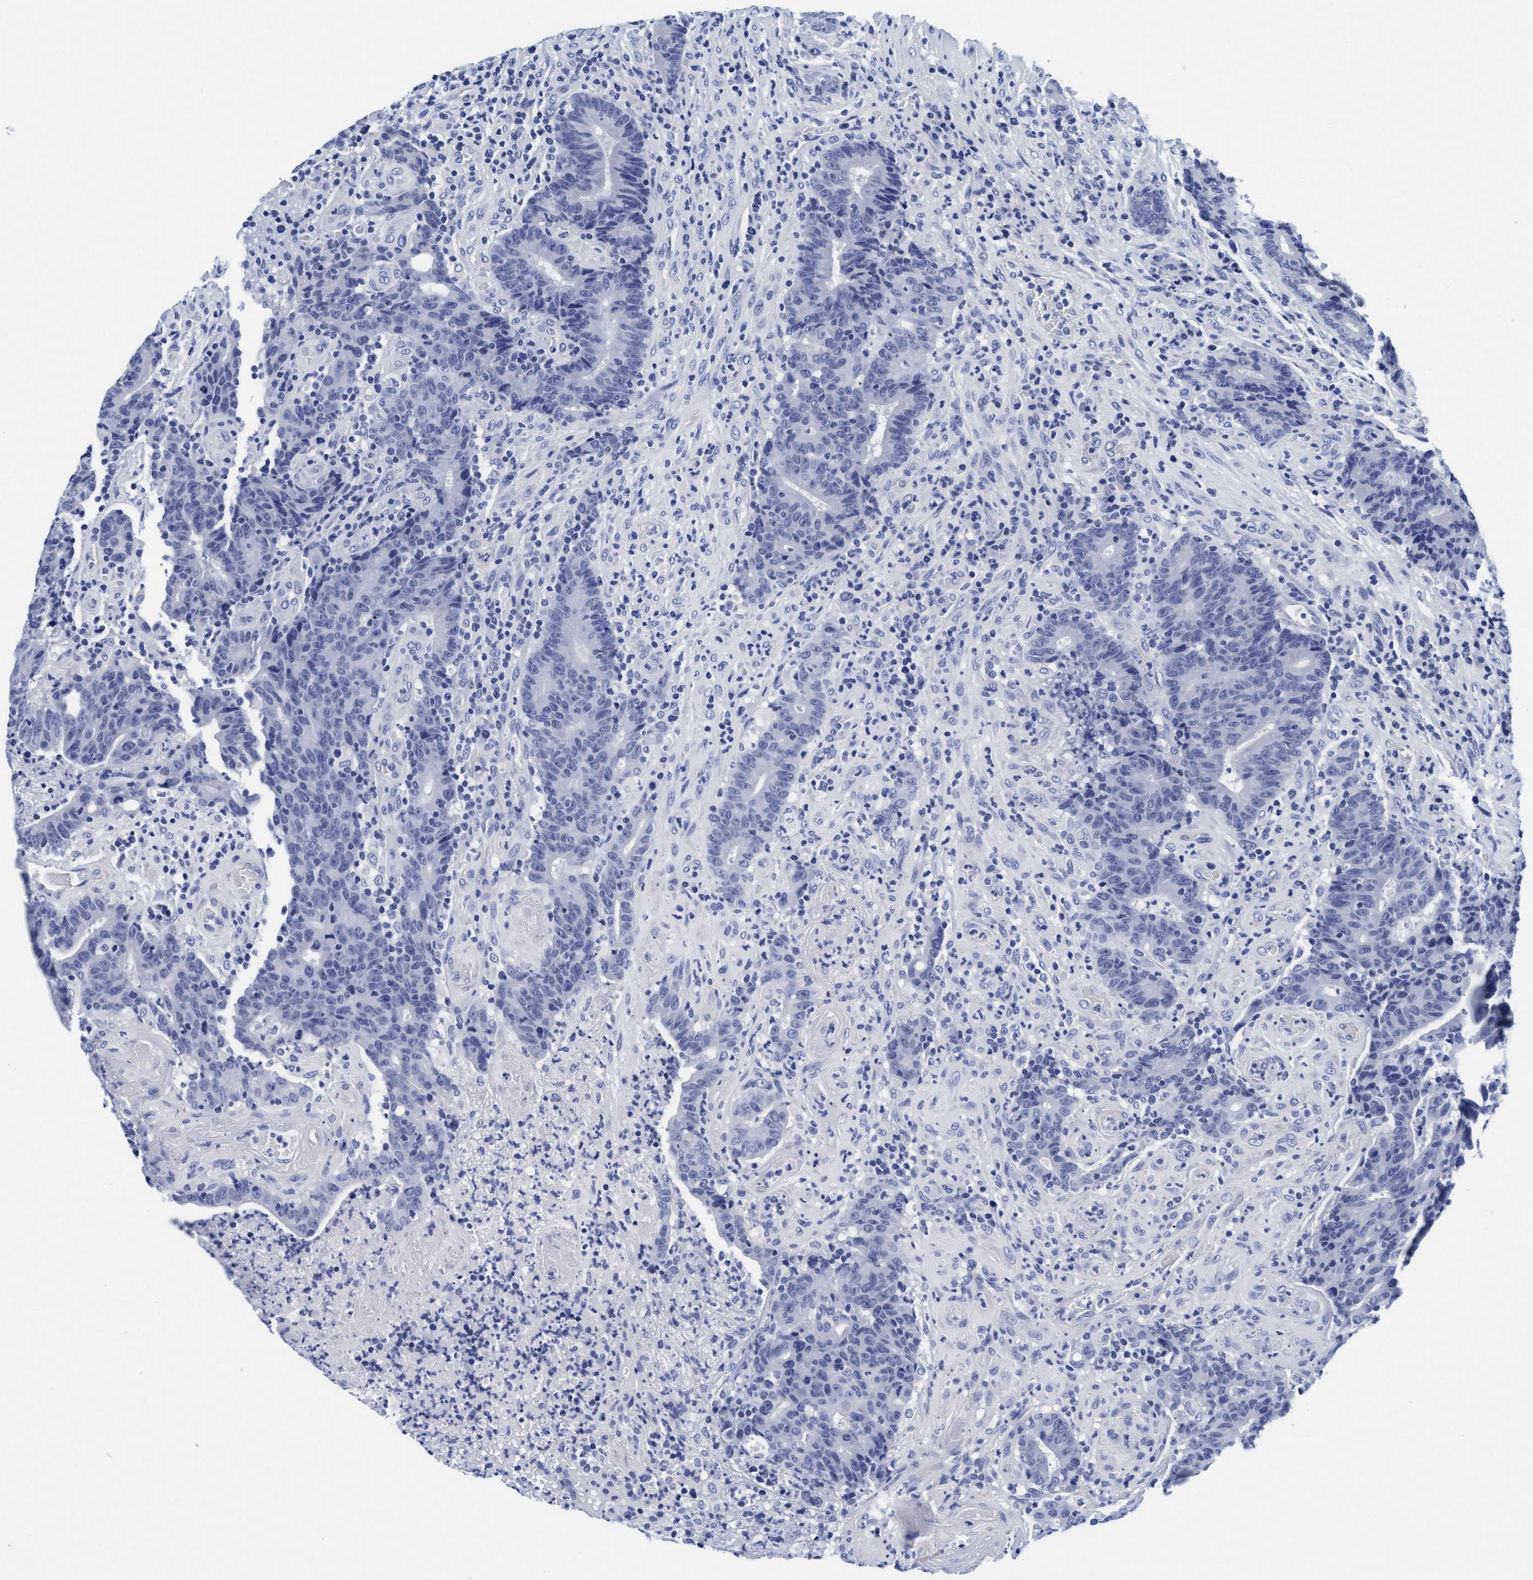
{"staining": {"intensity": "negative", "quantity": "none", "location": "none"}, "tissue": "colorectal cancer", "cell_type": "Tumor cells", "image_type": "cancer", "snomed": [{"axis": "morphology", "description": "Normal tissue, NOS"}, {"axis": "morphology", "description": "Adenocarcinoma, NOS"}, {"axis": "topography", "description": "Colon"}], "caption": "There is no significant staining in tumor cells of colorectal adenocarcinoma.", "gene": "ARSG", "patient": {"sex": "female", "age": 75}}